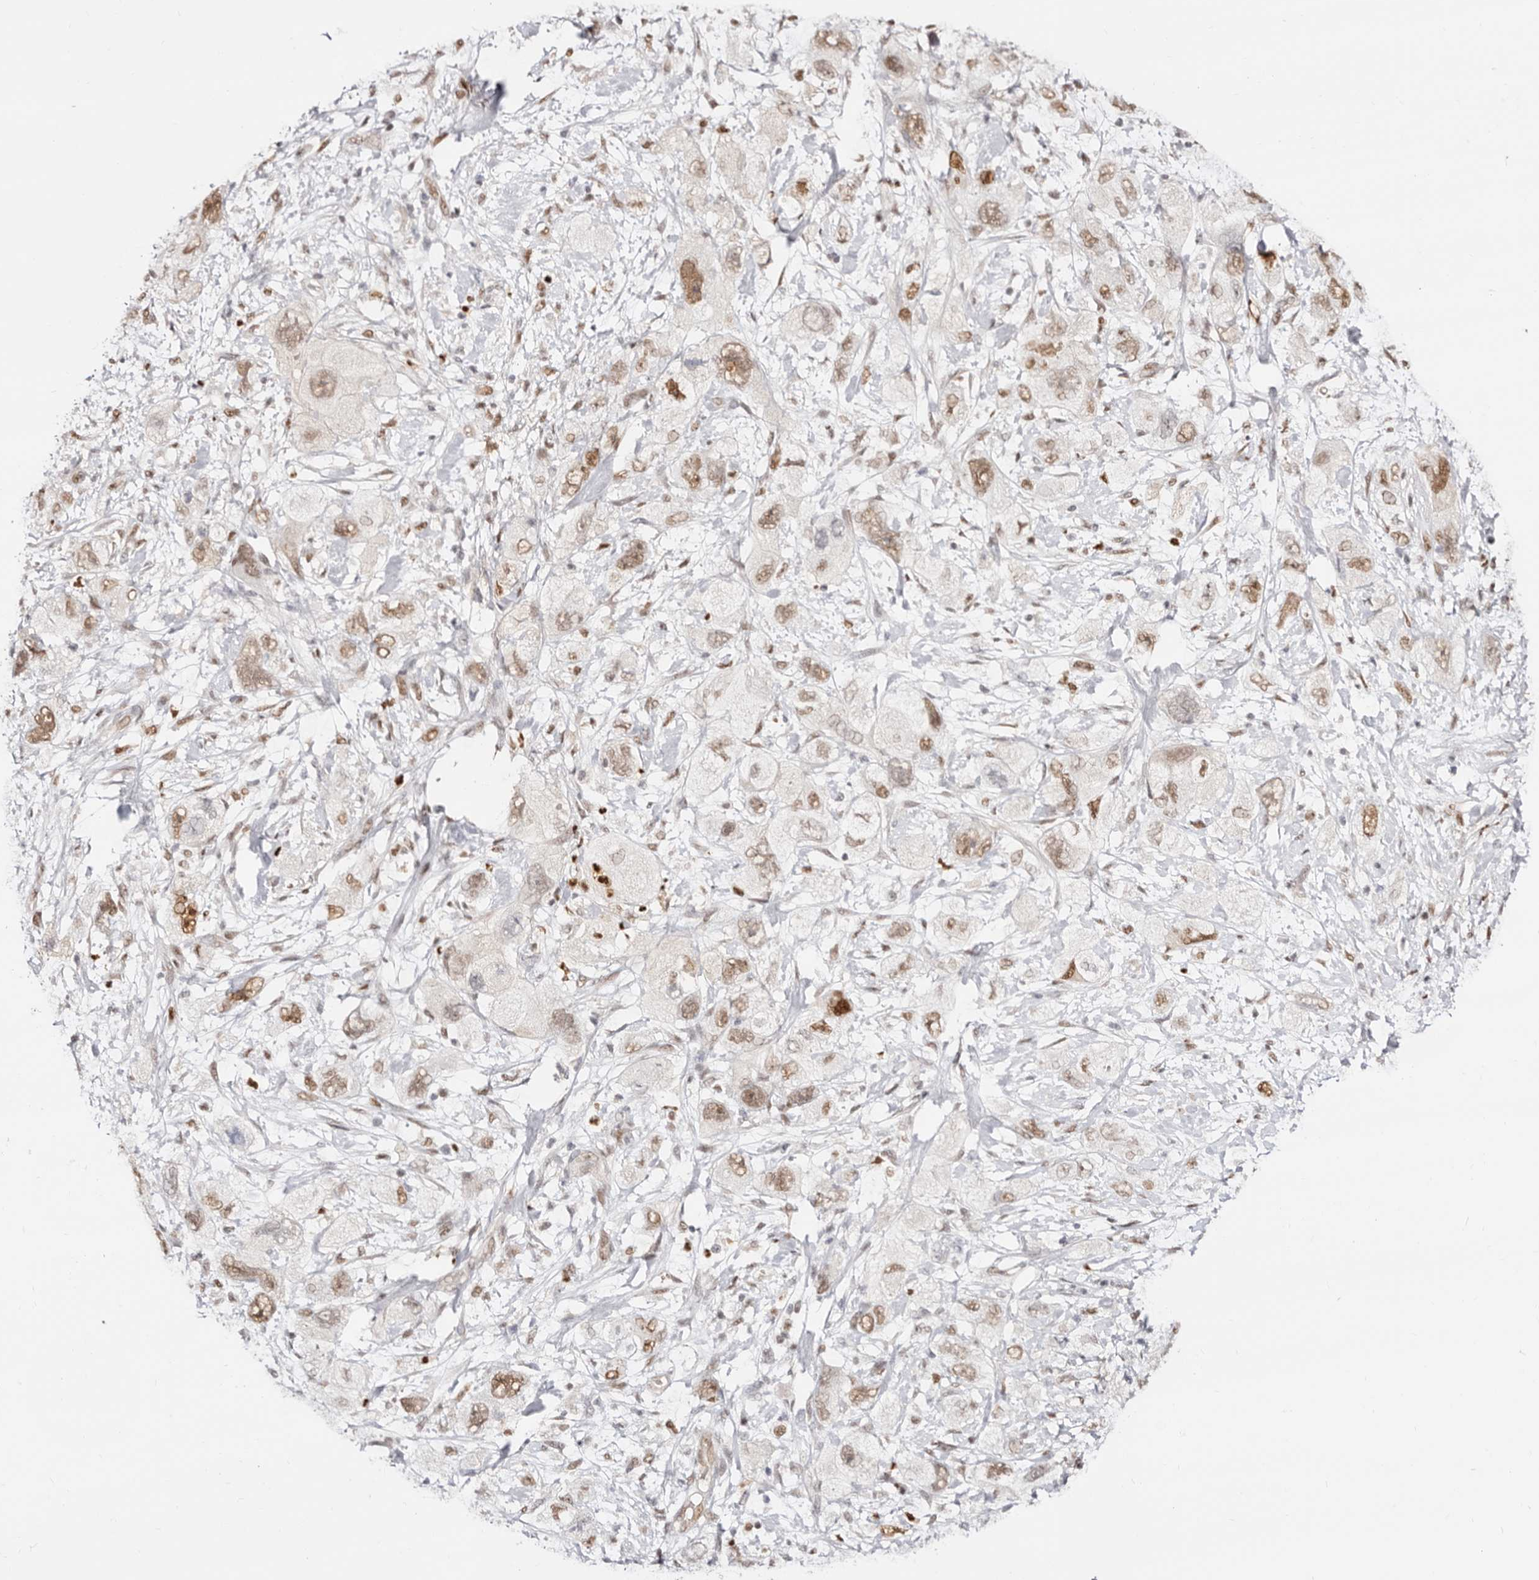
{"staining": {"intensity": "moderate", "quantity": ">75%", "location": "nuclear"}, "tissue": "pancreatic cancer", "cell_type": "Tumor cells", "image_type": "cancer", "snomed": [{"axis": "morphology", "description": "Adenocarcinoma, NOS"}, {"axis": "topography", "description": "Pancreas"}], "caption": "Moderate nuclear positivity for a protein is identified in about >75% of tumor cells of pancreatic cancer using immunohistochemistry (IHC).", "gene": "TKT", "patient": {"sex": "female", "age": 73}}